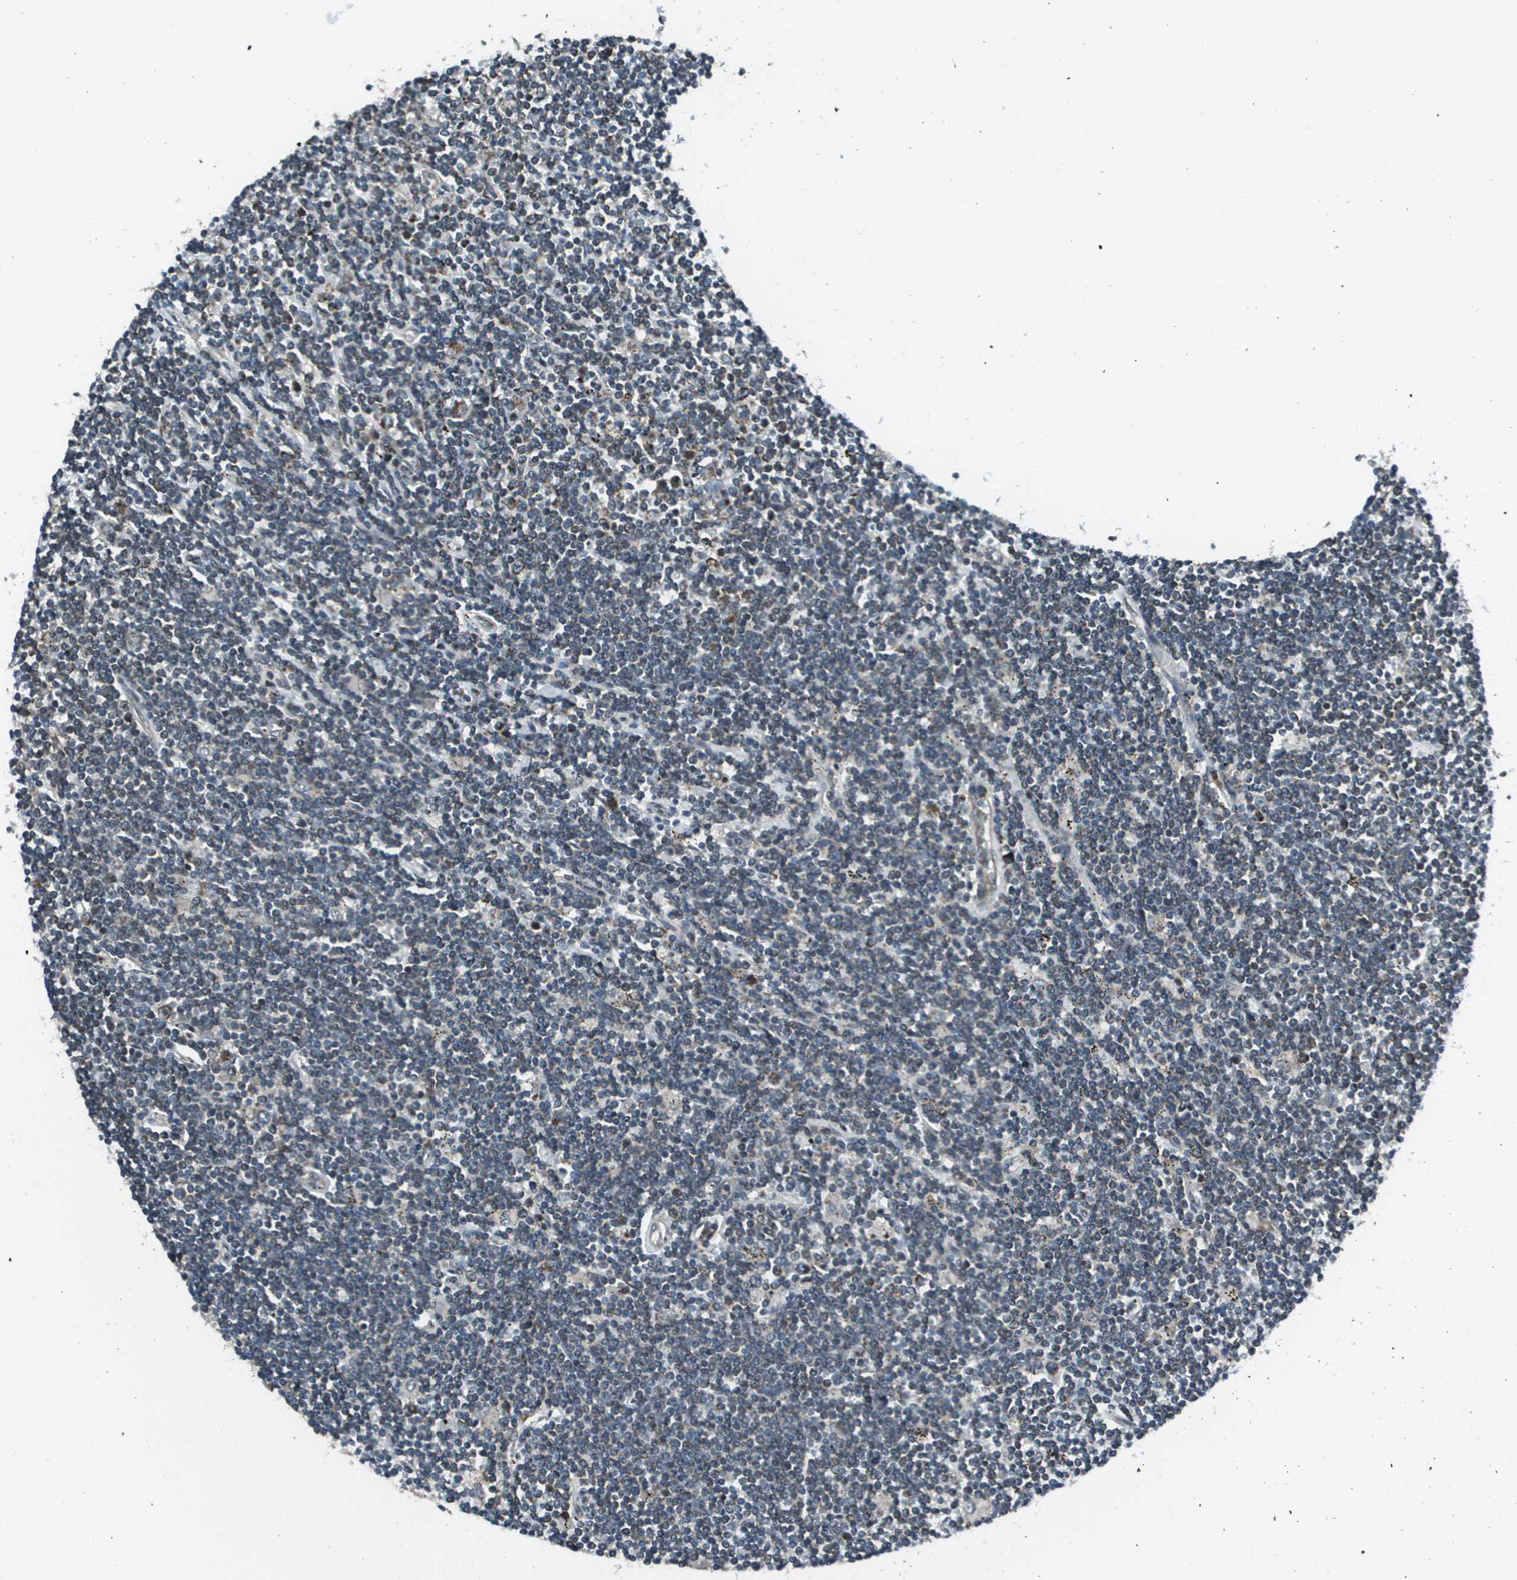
{"staining": {"intensity": "moderate", "quantity": ">75%", "location": "cytoplasmic/membranous"}, "tissue": "lymphoma", "cell_type": "Tumor cells", "image_type": "cancer", "snomed": [{"axis": "morphology", "description": "Malignant lymphoma, non-Hodgkin's type, Low grade"}, {"axis": "topography", "description": "Spleen"}], "caption": "The image exhibits a brown stain indicating the presence of a protein in the cytoplasmic/membranous of tumor cells in lymphoma.", "gene": "PPFIA1", "patient": {"sex": "male", "age": 76}}